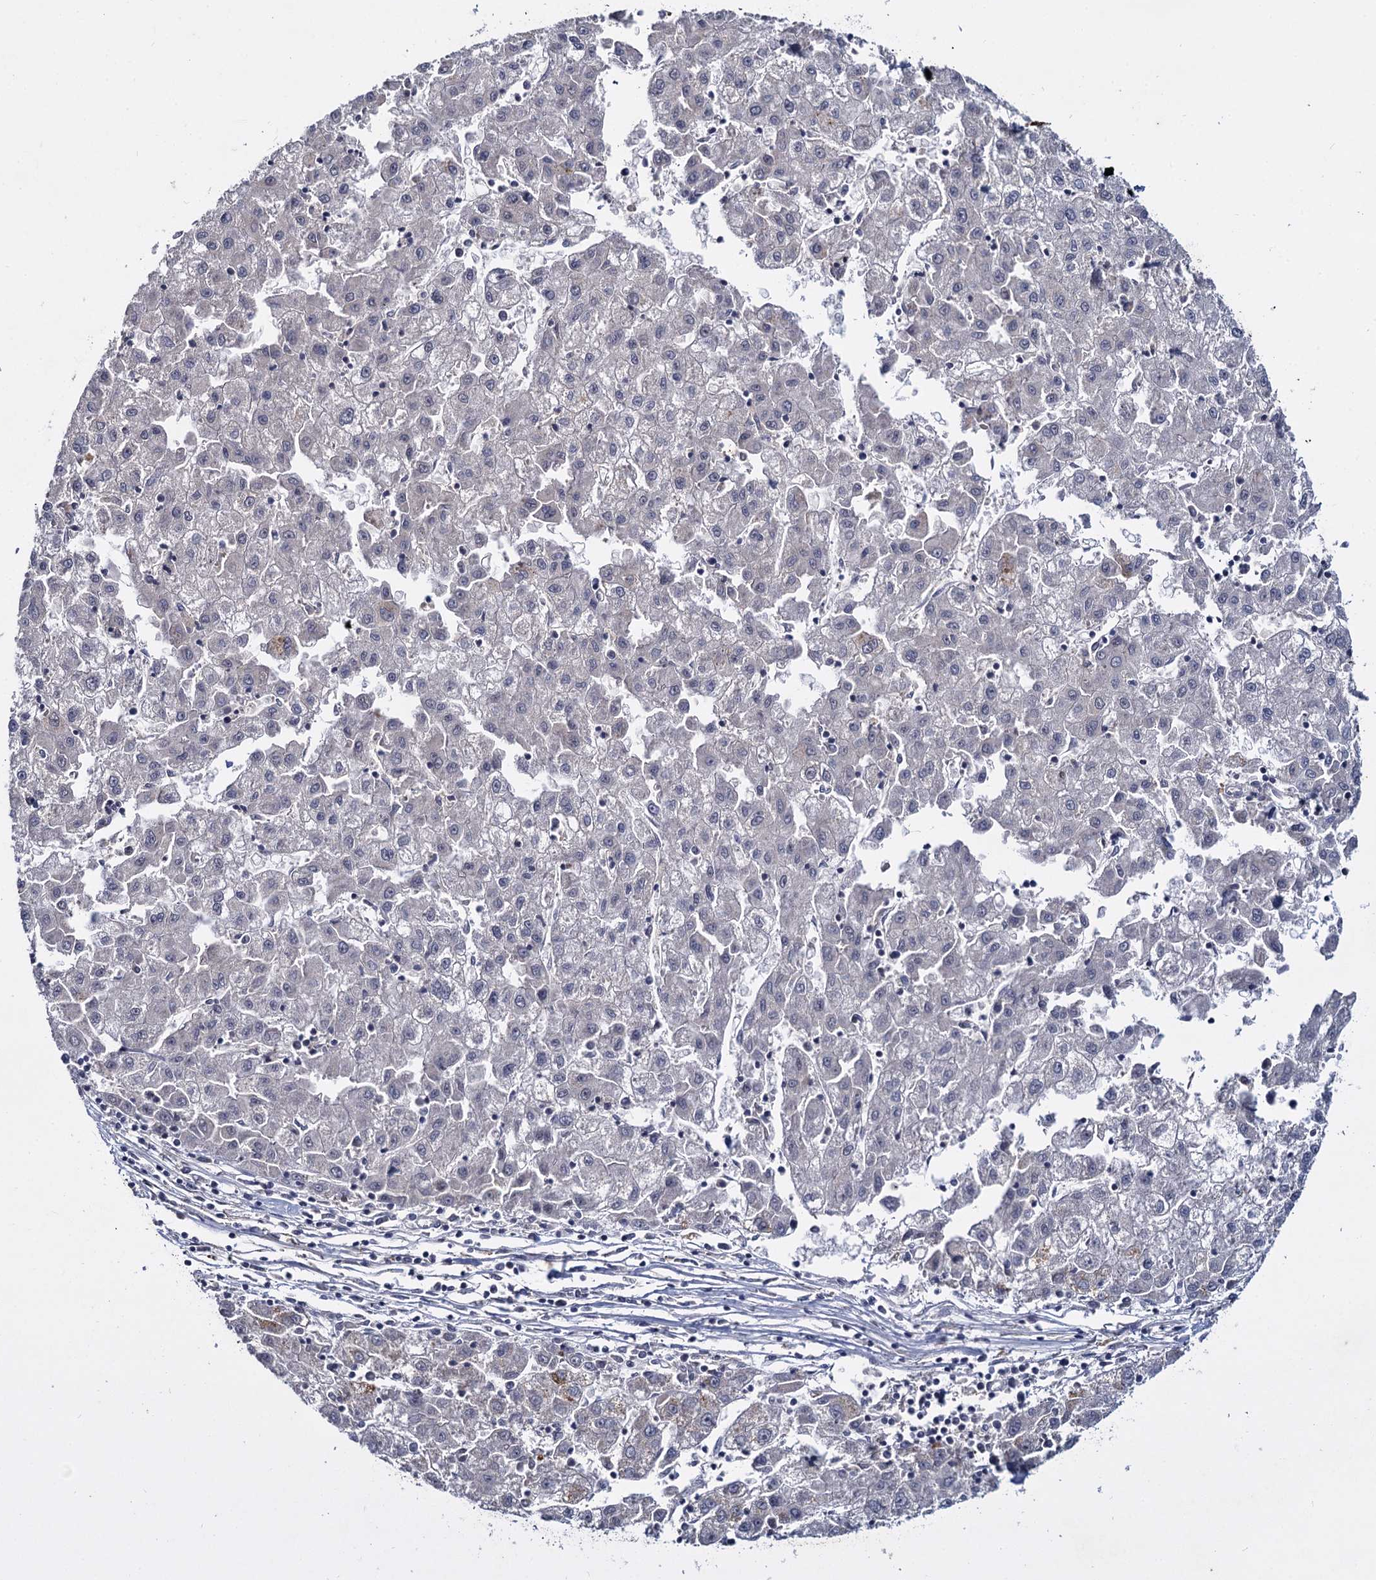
{"staining": {"intensity": "negative", "quantity": "none", "location": "none"}, "tissue": "liver cancer", "cell_type": "Tumor cells", "image_type": "cancer", "snomed": [{"axis": "morphology", "description": "Carcinoma, Hepatocellular, NOS"}, {"axis": "topography", "description": "Liver"}], "caption": "Liver cancer (hepatocellular carcinoma) was stained to show a protein in brown. There is no significant positivity in tumor cells. (DAB IHC with hematoxylin counter stain).", "gene": "RPUSD4", "patient": {"sex": "male", "age": 72}}